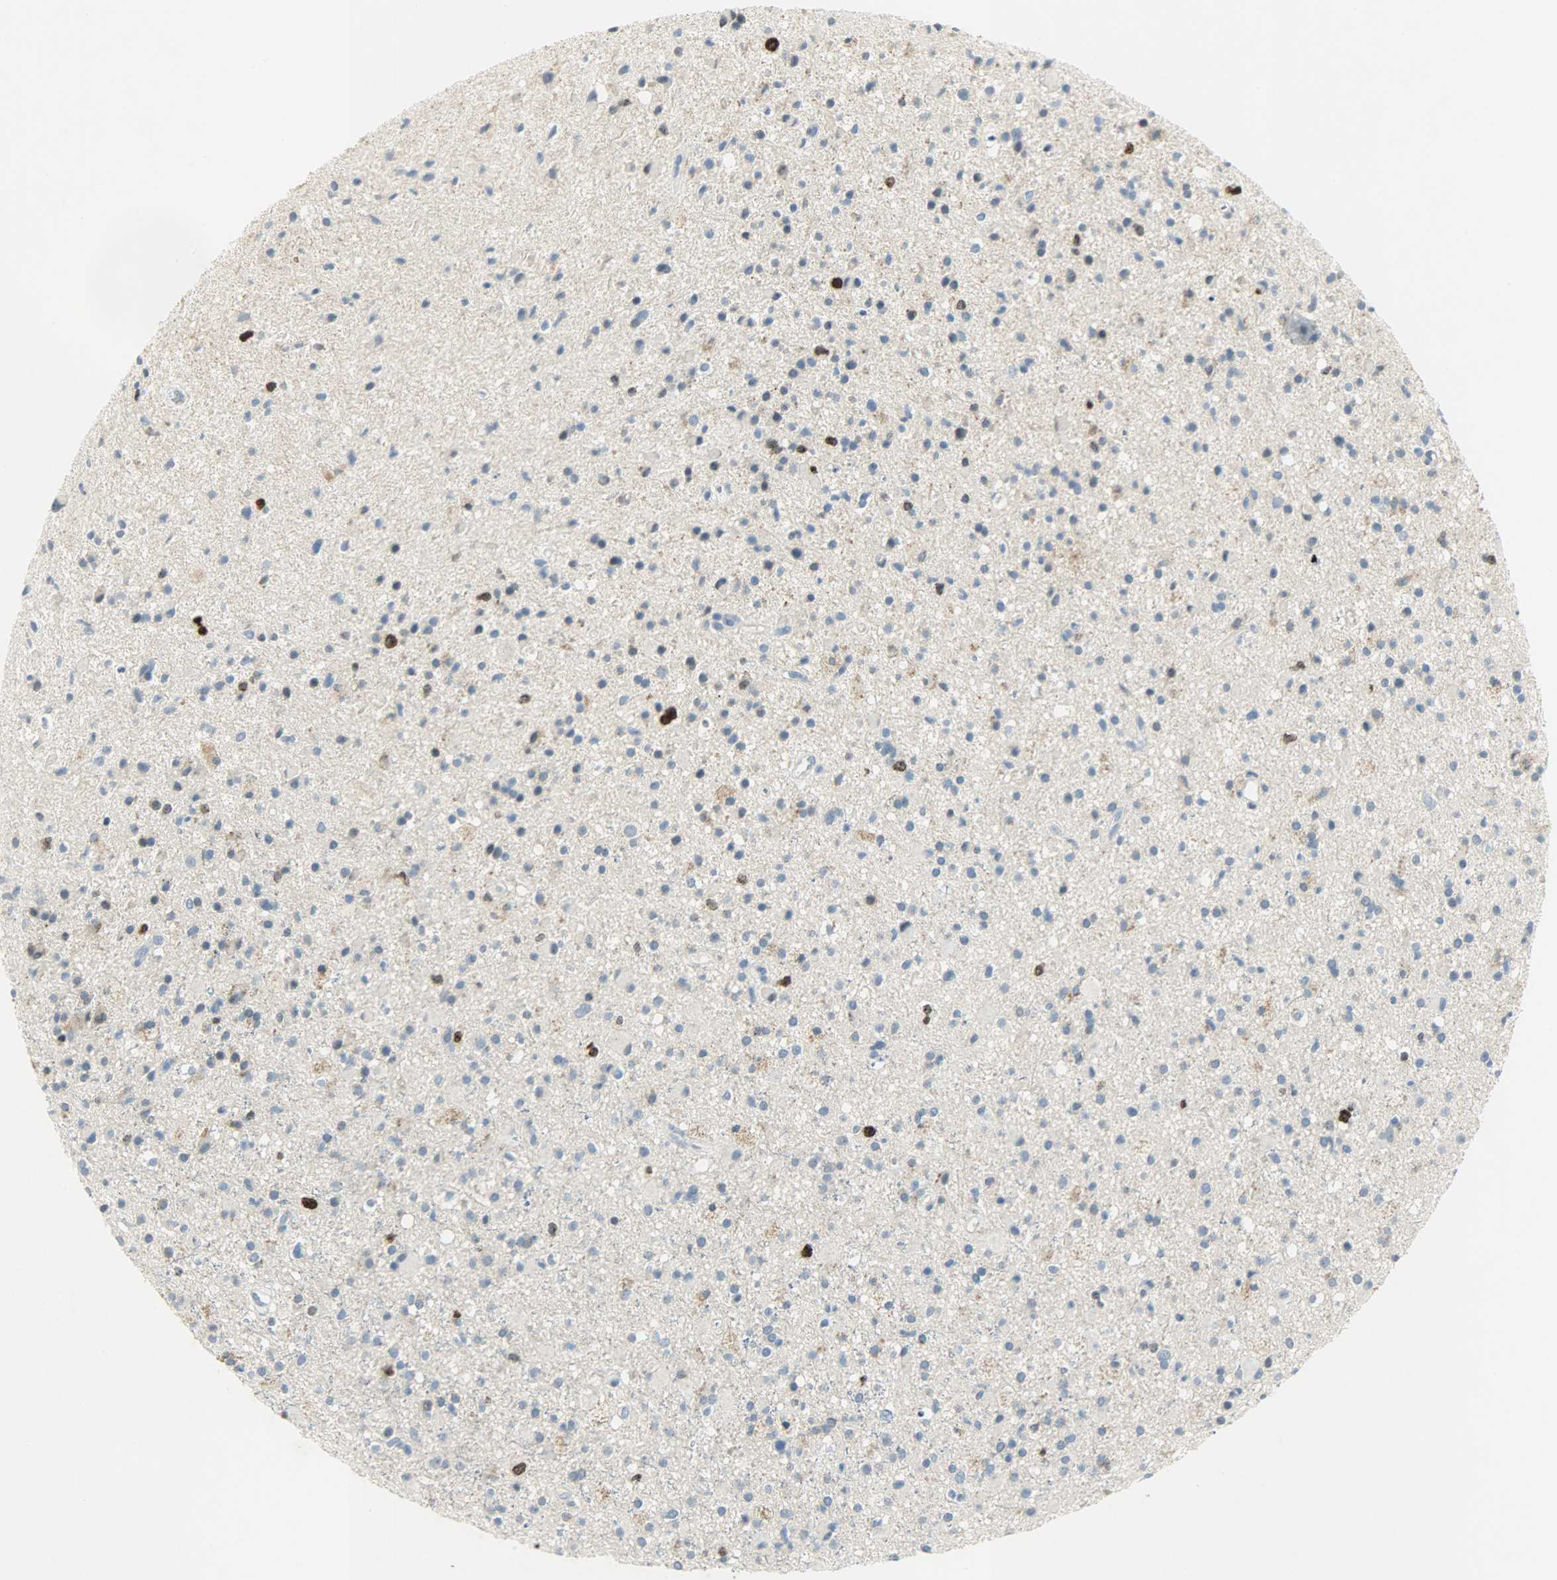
{"staining": {"intensity": "strong", "quantity": "<25%", "location": "nuclear"}, "tissue": "glioma", "cell_type": "Tumor cells", "image_type": "cancer", "snomed": [{"axis": "morphology", "description": "Glioma, malignant, High grade"}, {"axis": "topography", "description": "Brain"}], "caption": "This image demonstrates immunohistochemistry (IHC) staining of malignant glioma (high-grade), with medium strong nuclear positivity in about <25% of tumor cells.", "gene": "AURKB", "patient": {"sex": "male", "age": 33}}